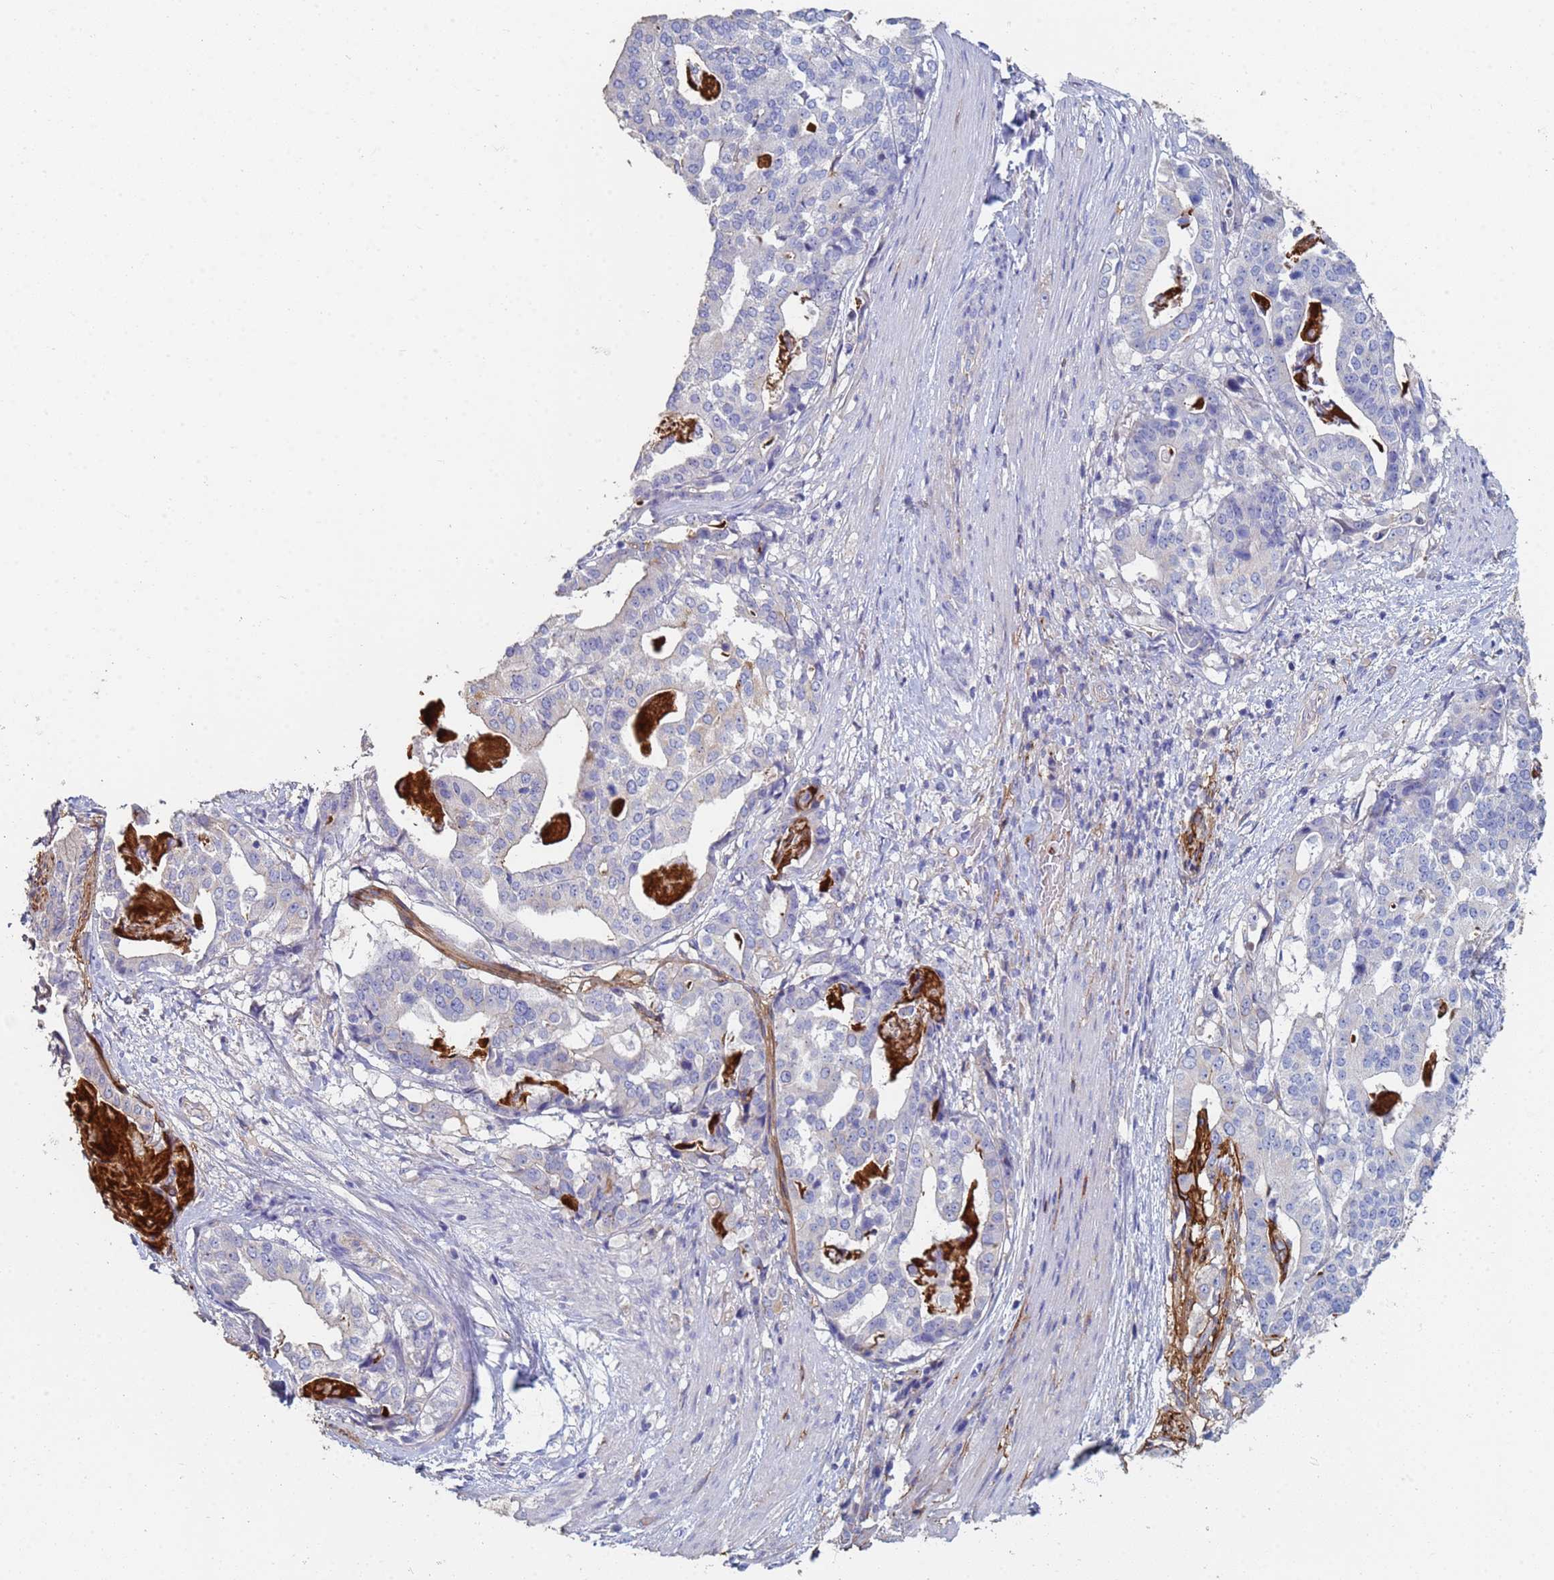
{"staining": {"intensity": "negative", "quantity": "none", "location": "none"}, "tissue": "stomach cancer", "cell_type": "Tumor cells", "image_type": "cancer", "snomed": [{"axis": "morphology", "description": "Adenocarcinoma, NOS"}, {"axis": "topography", "description": "Stomach"}], "caption": "This is a photomicrograph of immunohistochemistry staining of stomach adenocarcinoma, which shows no staining in tumor cells.", "gene": "ABCA8", "patient": {"sex": "male", "age": 48}}